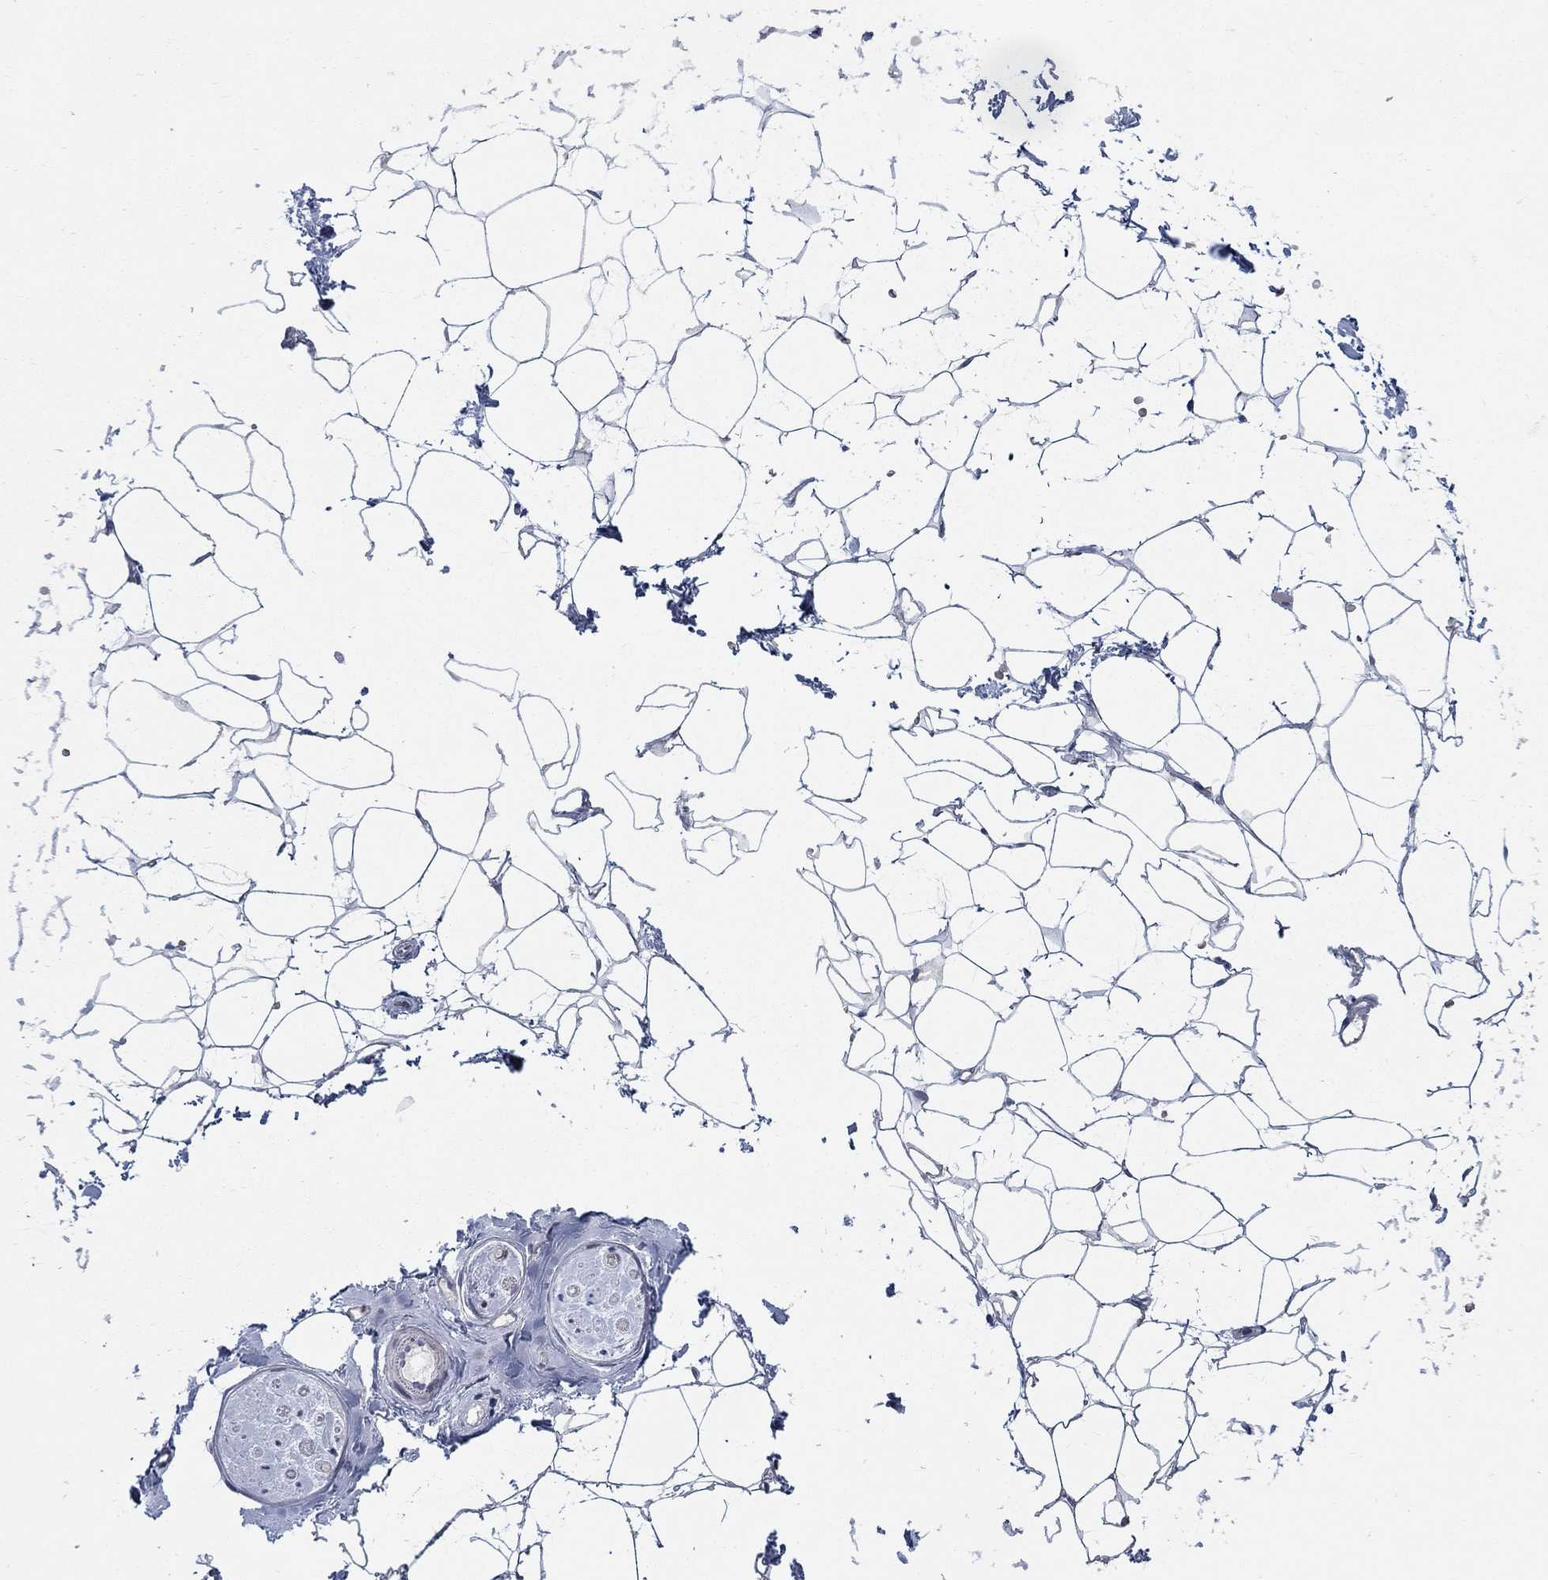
{"staining": {"intensity": "negative", "quantity": "none", "location": "none"}, "tissue": "adipose tissue", "cell_type": "Adipocytes", "image_type": "normal", "snomed": [{"axis": "morphology", "description": "Normal tissue, NOS"}, {"axis": "topography", "description": "Skin"}, {"axis": "topography", "description": "Peripheral nerve tissue"}], "caption": "Immunohistochemistry (IHC) histopathology image of unremarkable adipose tissue: human adipose tissue stained with DAB reveals no significant protein expression in adipocytes. Brightfield microscopy of IHC stained with DAB (3,3'-diaminobenzidine) (brown) and hematoxylin (blue), captured at high magnification.", "gene": "ZNF594", "patient": {"sex": "female", "age": 56}}